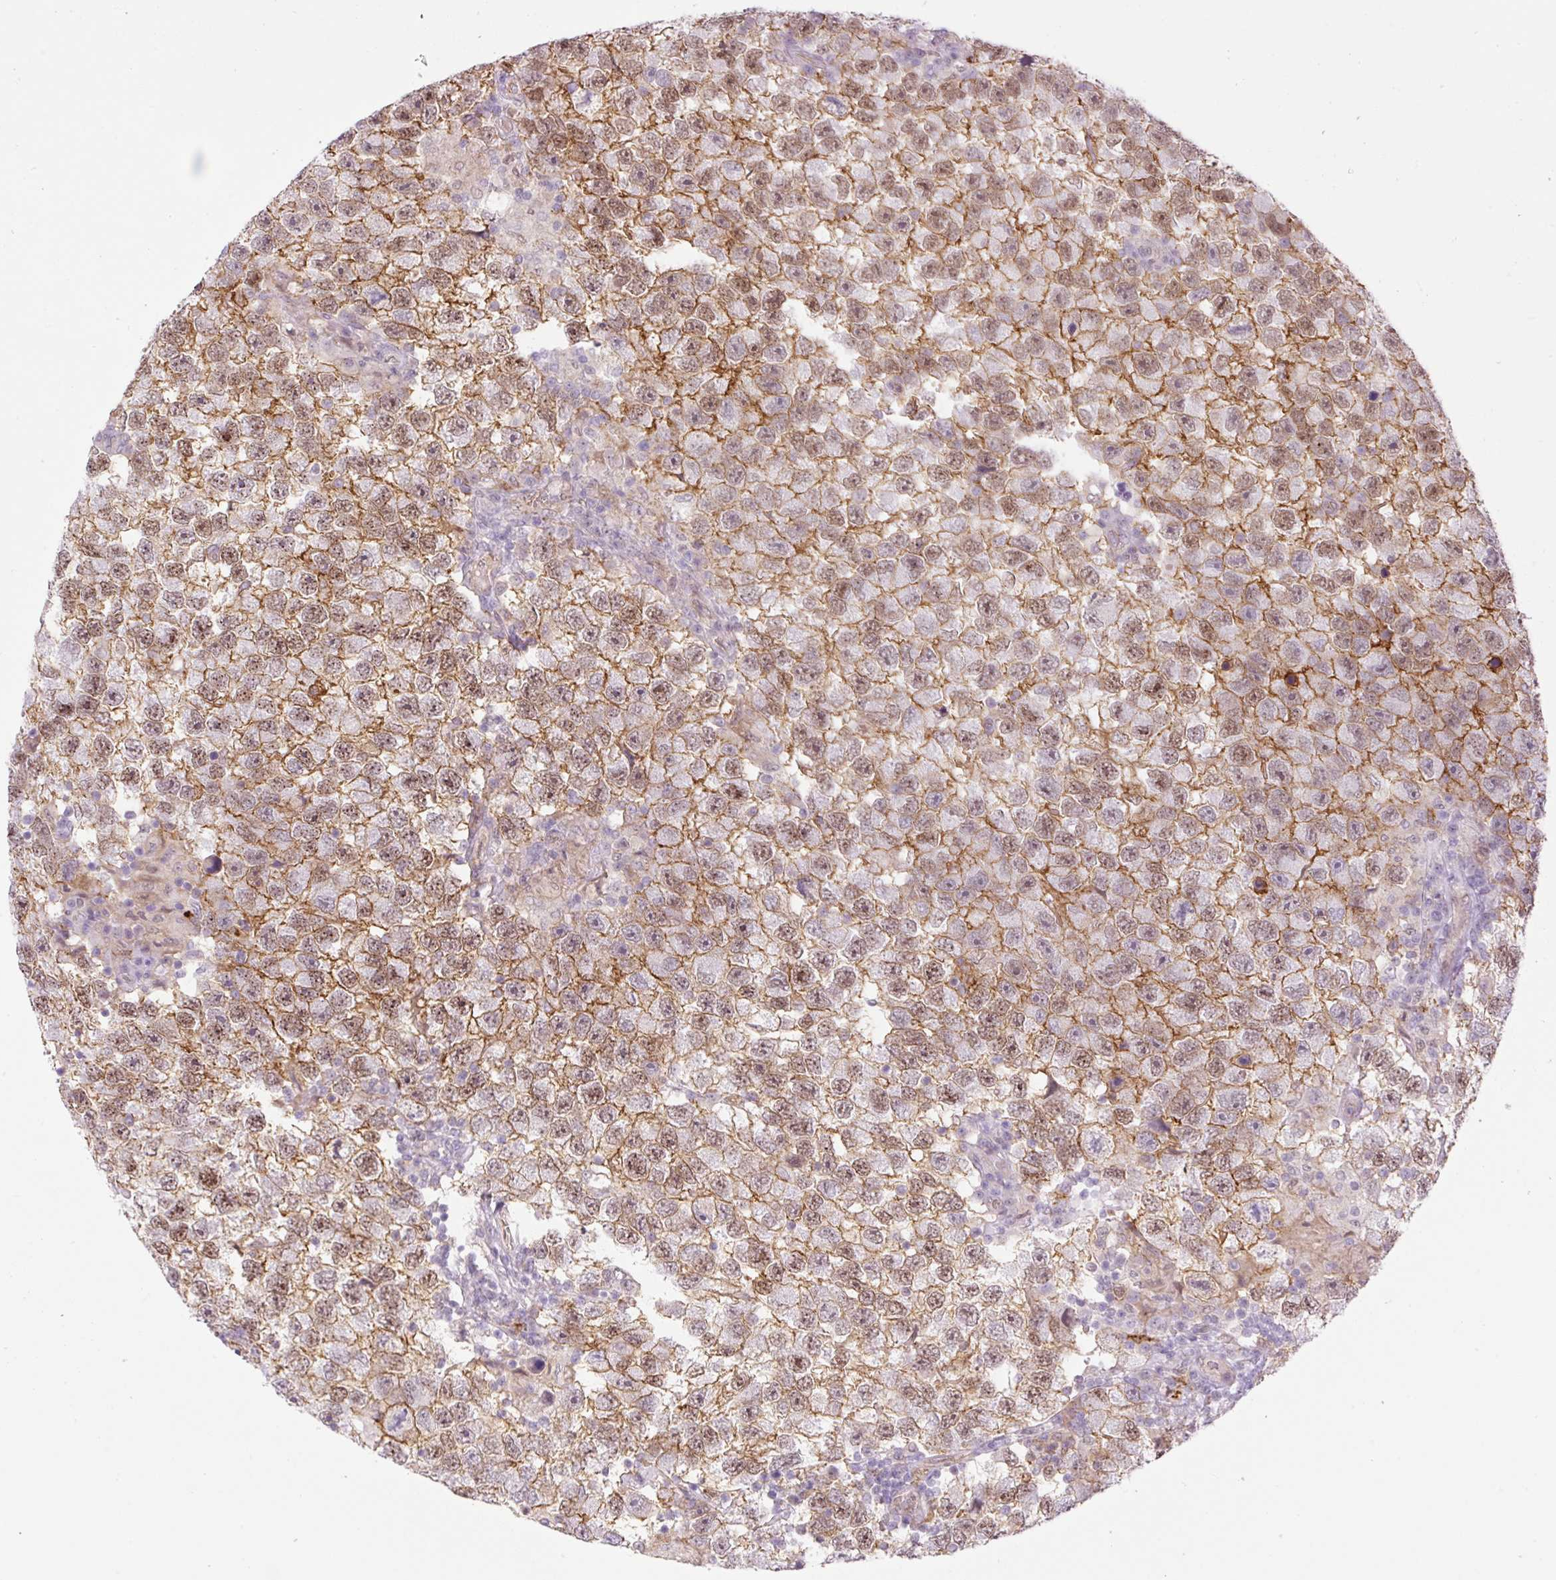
{"staining": {"intensity": "moderate", "quantity": ">75%", "location": "cytoplasmic/membranous,nuclear"}, "tissue": "testis cancer", "cell_type": "Tumor cells", "image_type": "cancer", "snomed": [{"axis": "morphology", "description": "Seminoma, NOS"}, {"axis": "topography", "description": "Testis"}], "caption": "Immunohistochemical staining of testis seminoma exhibits medium levels of moderate cytoplasmic/membranous and nuclear protein expression in approximately >75% of tumor cells.", "gene": "PALM3", "patient": {"sex": "male", "age": 26}}